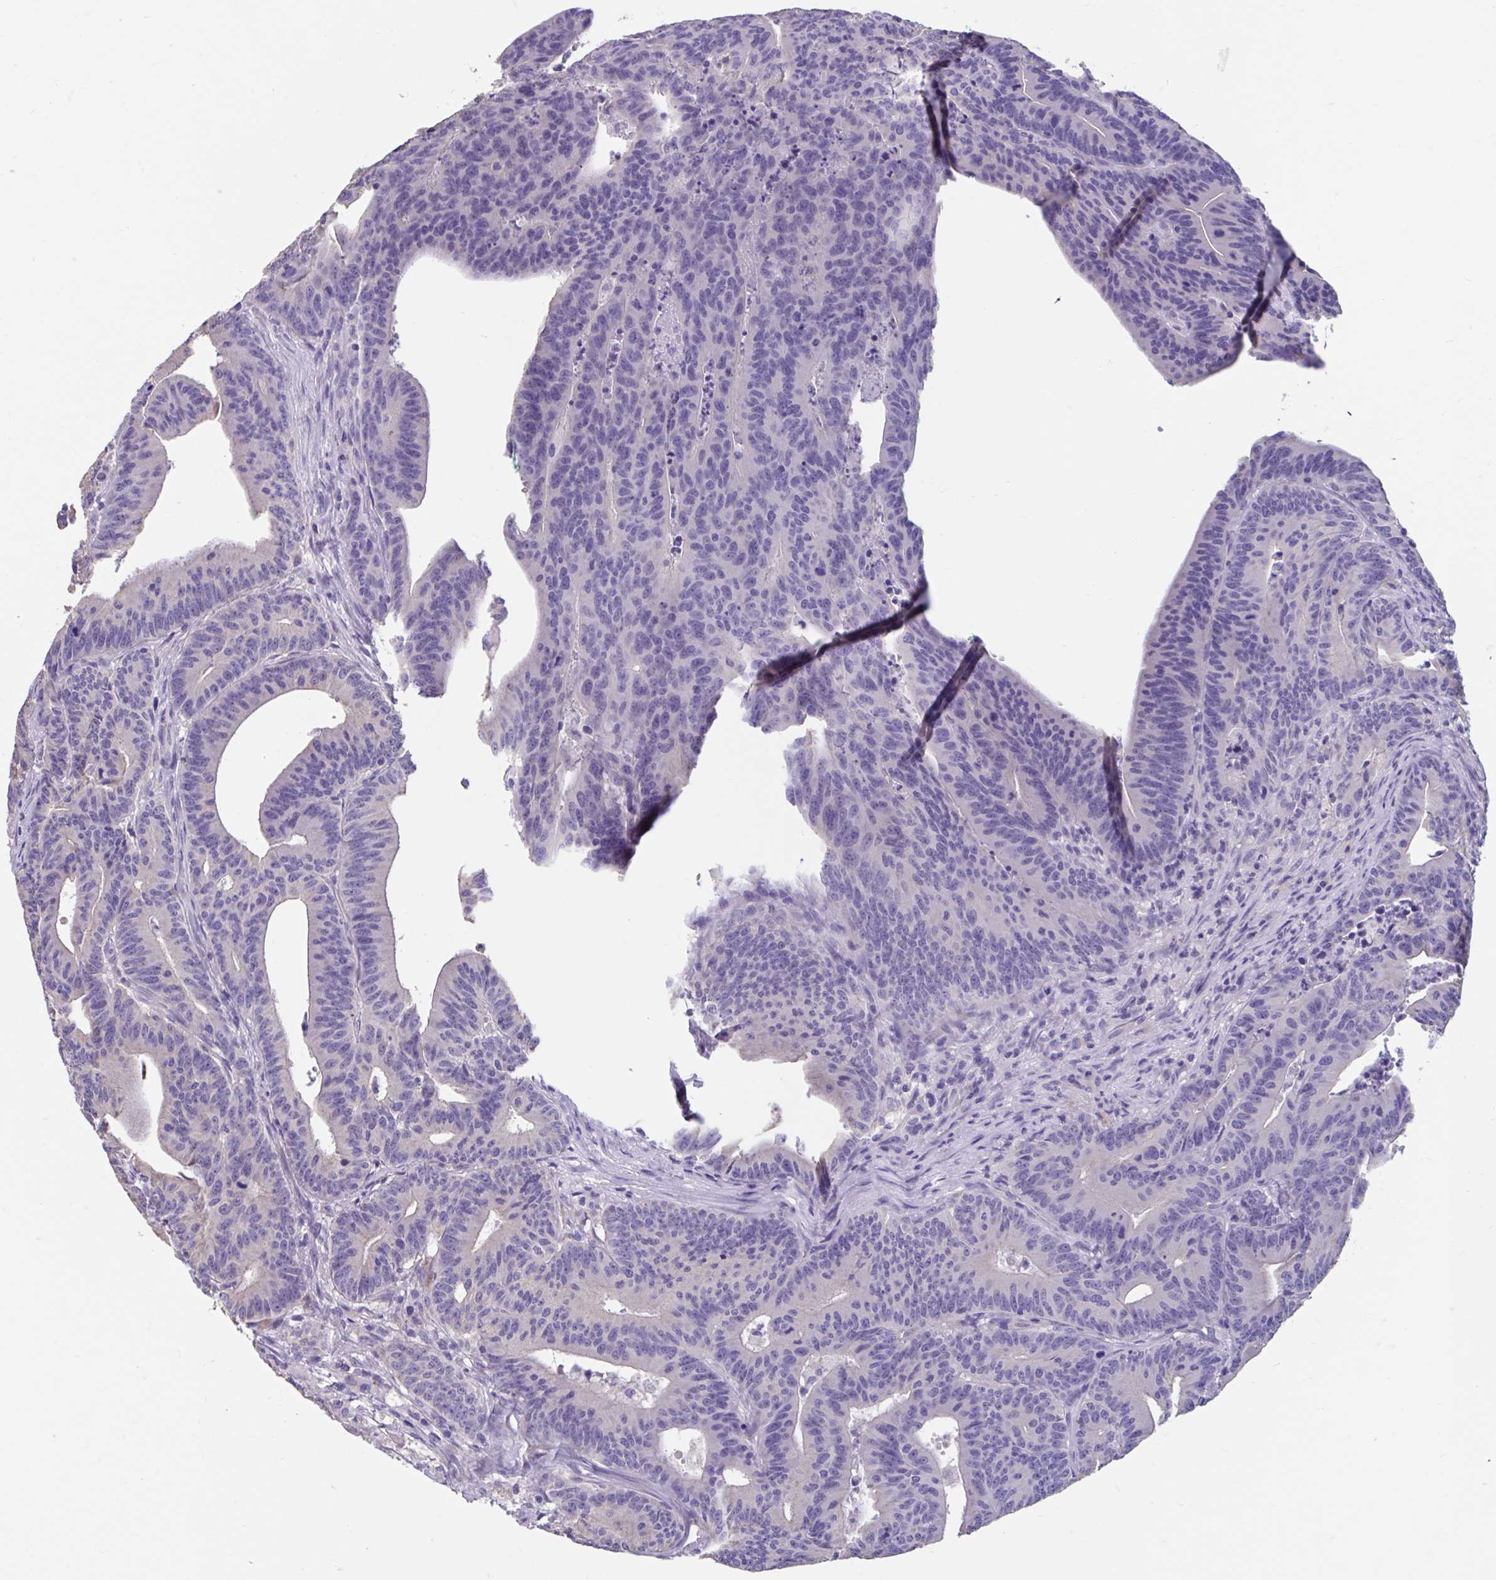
{"staining": {"intensity": "negative", "quantity": "none", "location": "none"}, "tissue": "colorectal cancer", "cell_type": "Tumor cells", "image_type": "cancer", "snomed": [{"axis": "morphology", "description": "Adenocarcinoma, NOS"}, {"axis": "topography", "description": "Colon"}], "caption": "The image demonstrates no significant staining in tumor cells of colorectal adenocarcinoma.", "gene": "GPR162", "patient": {"sex": "female", "age": 78}}